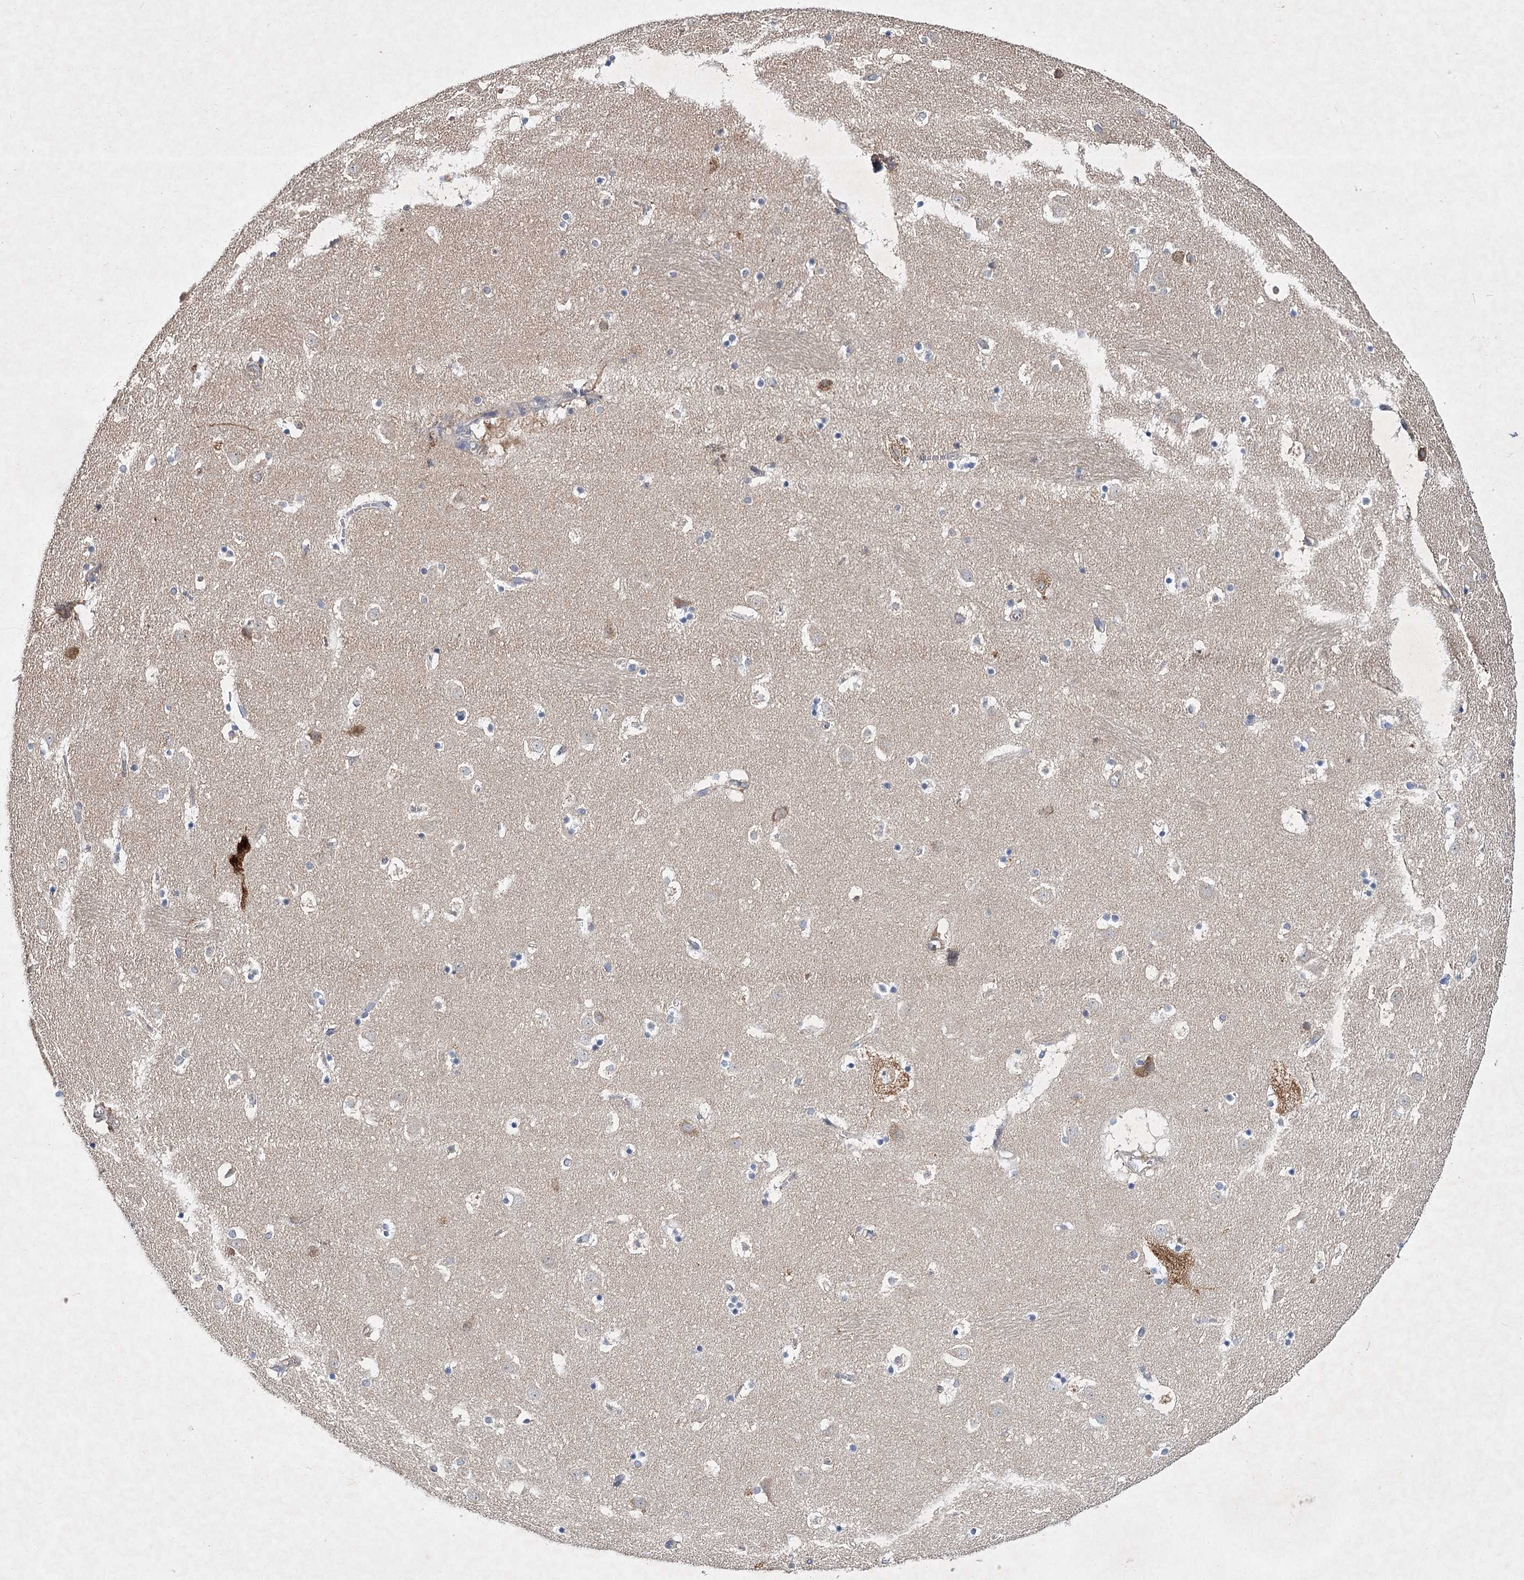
{"staining": {"intensity": "negative", "quantity": "none", "location": "none"}, "tissue": "caudate", "cell_type": "Glial cells", "image_type": "normal", "snomed": [{"axis": "morphology", "description": "Normal tissue, NOS"}, {"axis": "topography", "description": "Lateral ventricle wall"}], "caption": "This is an immunohistochemistry photomicrograph of normal human caudate. There is no expression in glial cells.", "gene": "MFN1", "patient": {"sex": "male", "age": 45}}